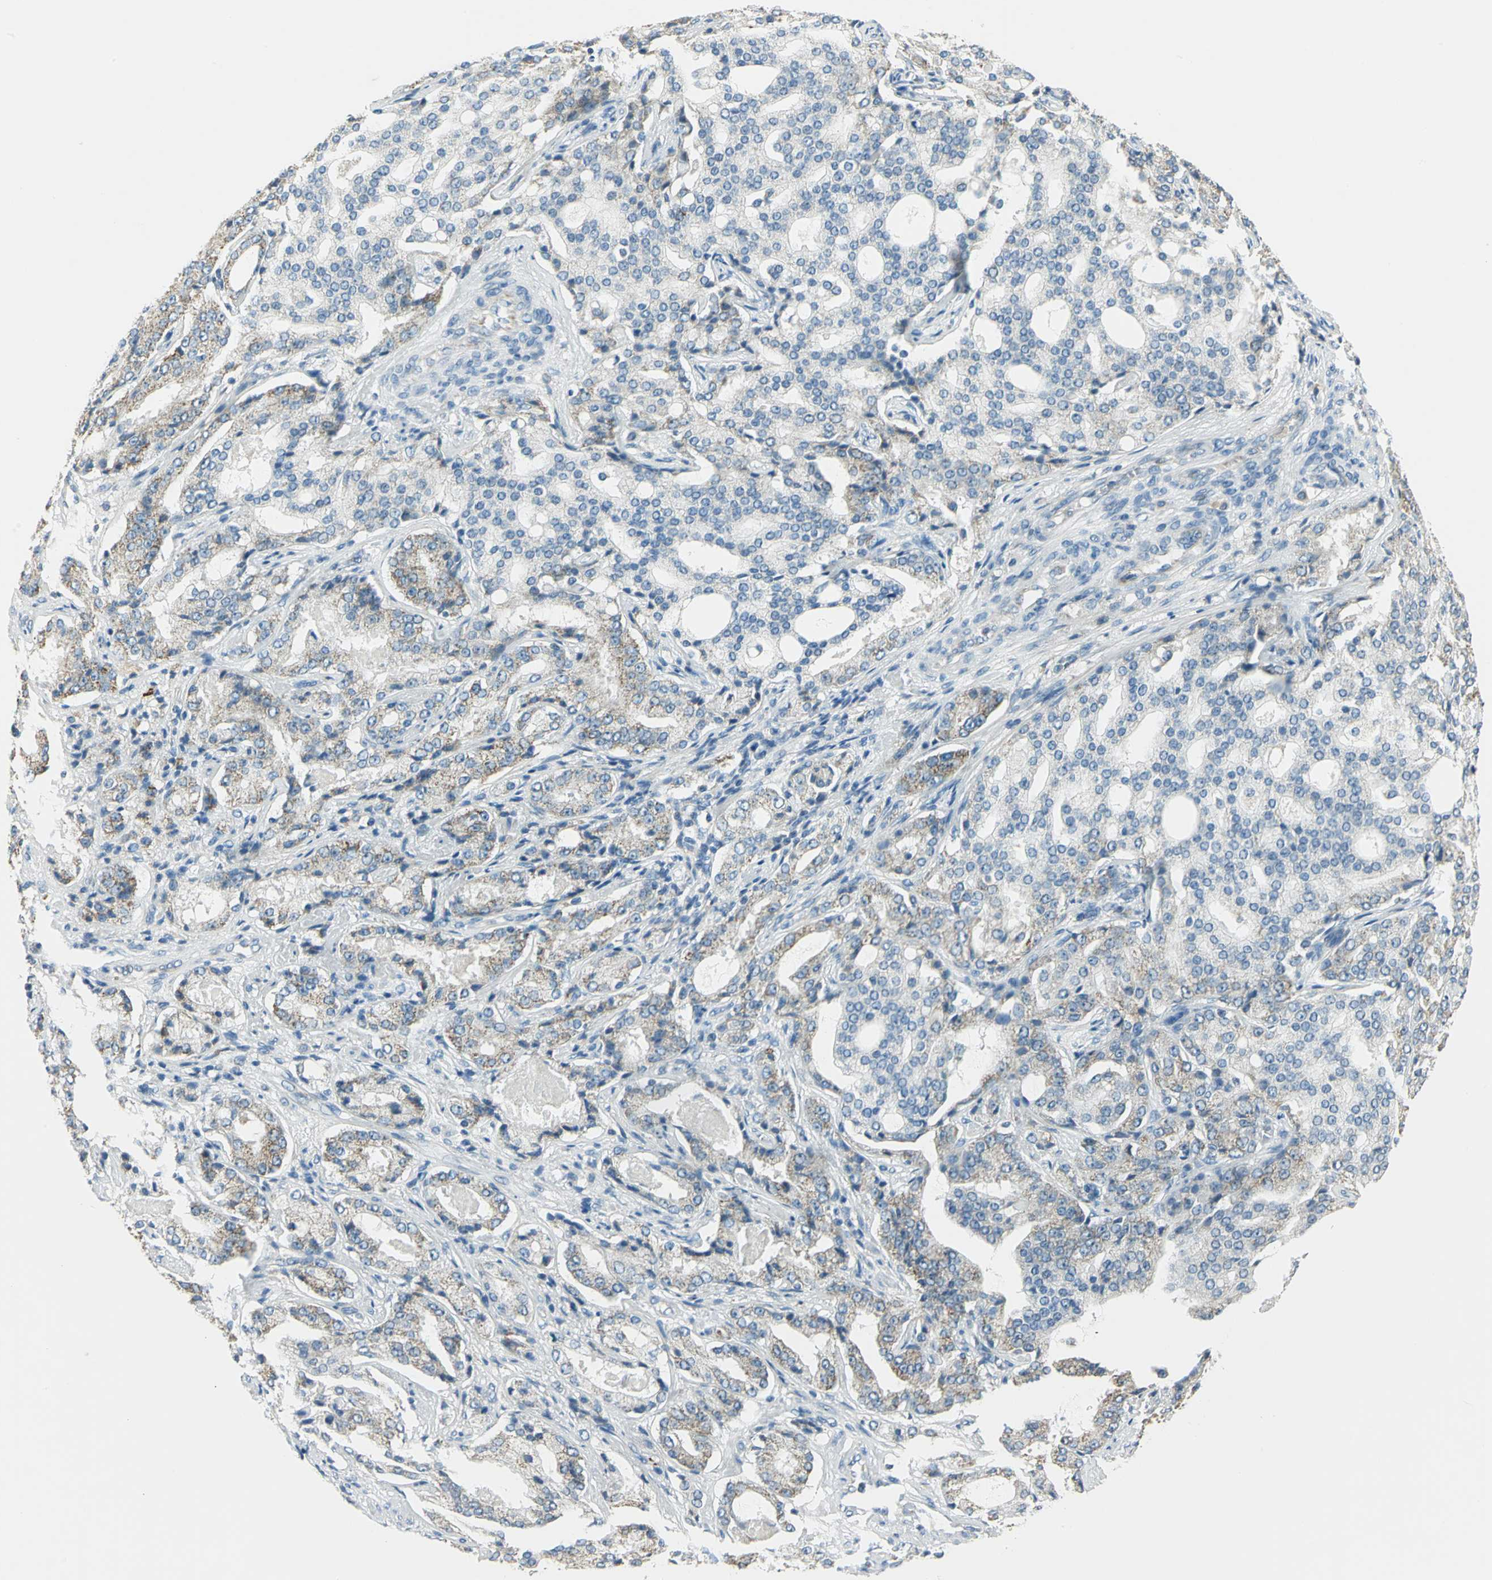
{"staining": {"intensity": "moderate", "quantity": "25%-75%", "location": "cytoplasmic/membranous"}, "tissue": "prostate cancer", "cell_type": "Tumor cells", "image_type": "cancer", "snomed": [{"axis": "morphology", "description": "Adenocarcinoma, High grade"}, {"axis": "topography", "description": "Prostate"}], "caption": "High-grade adenocarcinoma (prostate) was stained to show a protein in brown. There is medium levels of moderate cytoplasmic/membranous expression in about 25%-75% of tumor cells.", "gene": "ACADM", "patient": {"sex": "male", "age": 72}}